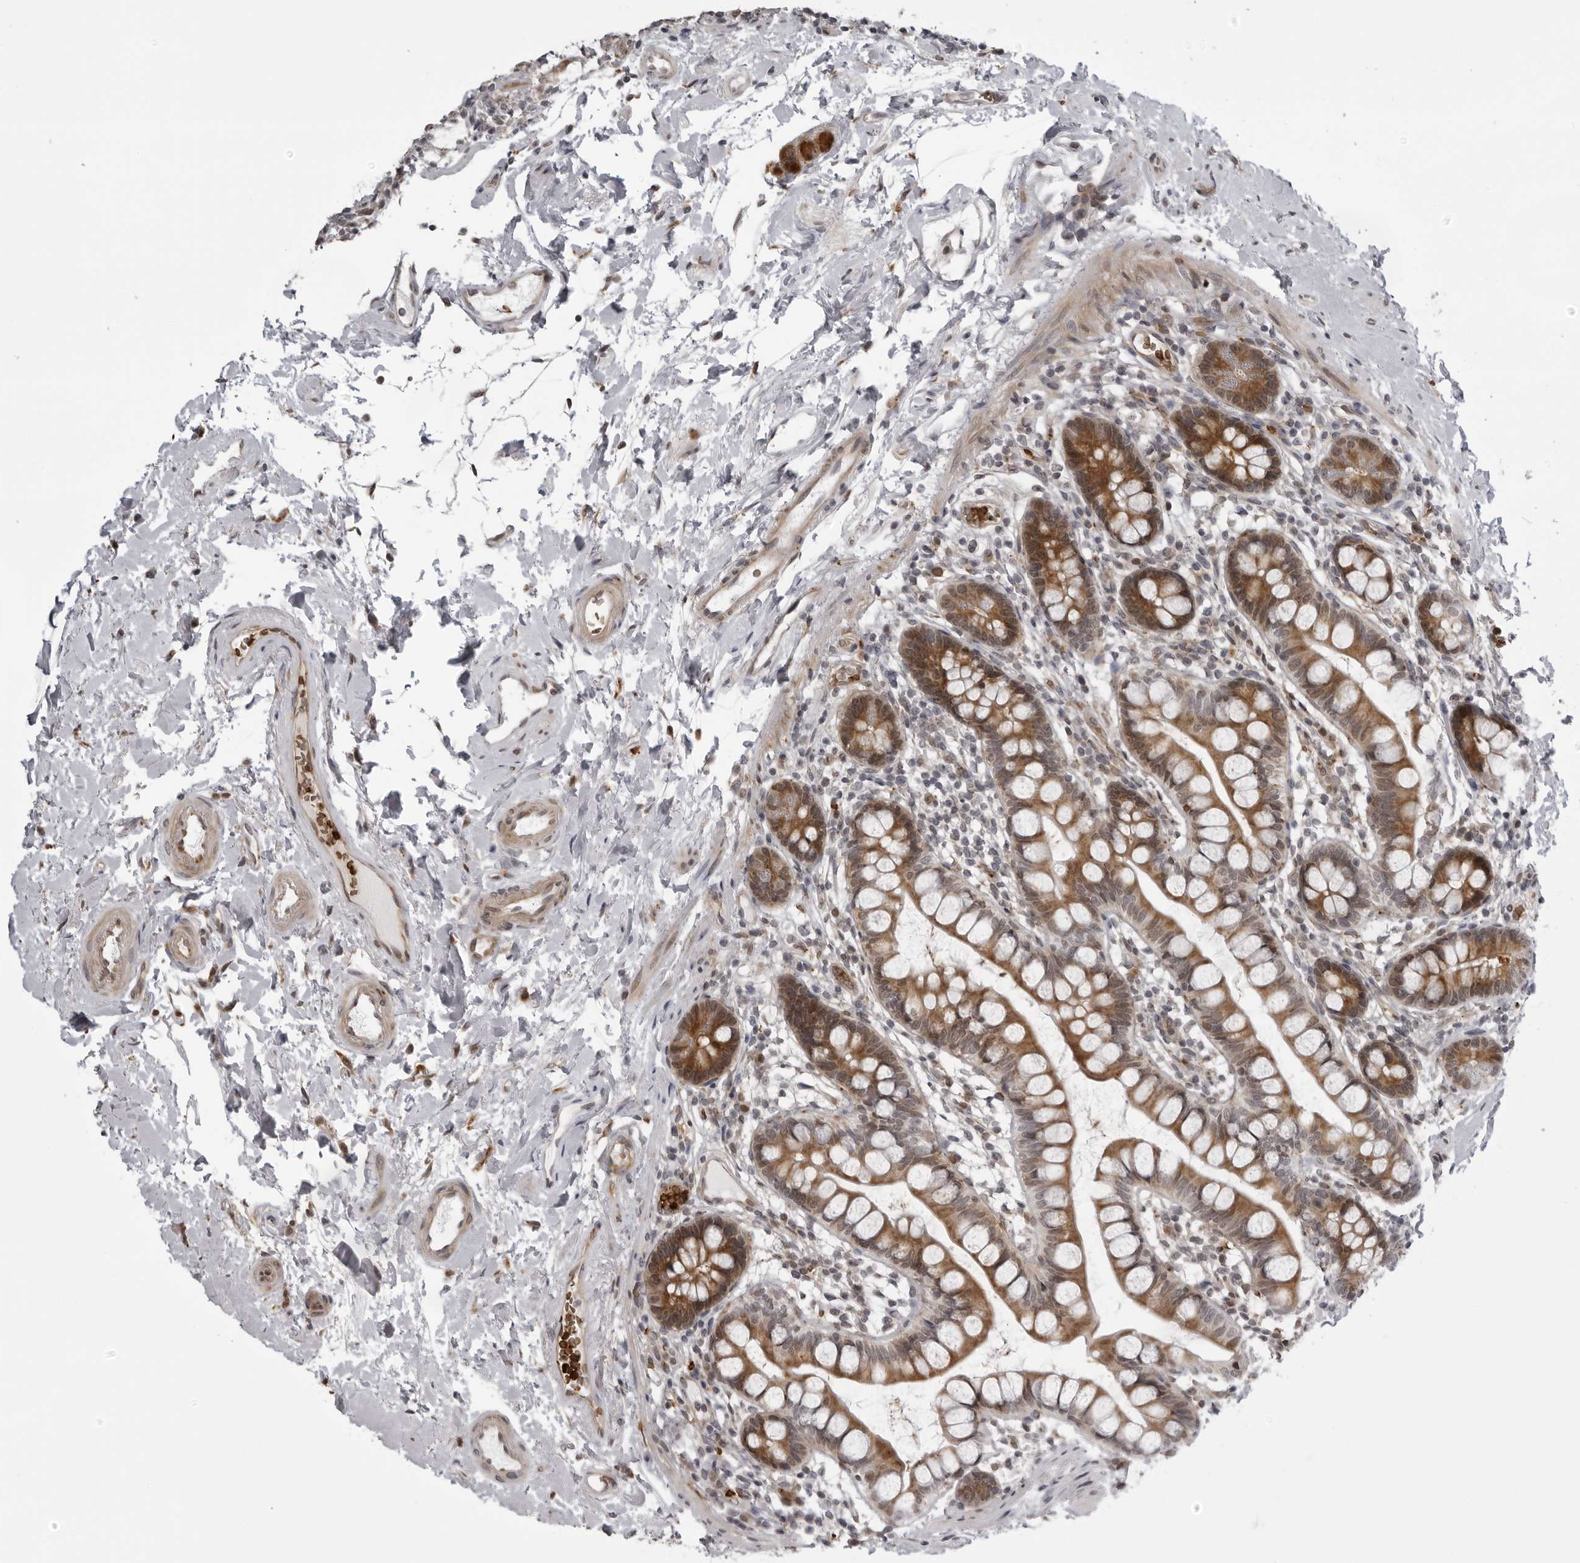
{"staining": {"intensity": "strong", "quantity": ">75%", "location": "cytoplasmic/membranous"}, "tissue": "small intestine", "cell_type": "Glandular cells", "image_type": "normal", "snomed": [{"axis": "morphology", "description": "Normal tissue, NOS"}, {"axis": "topography", "description": "Small intestine"}], "caption": "An immunohistochemistry (IHC) histopathology image of unremarkable tissue is shown. Protein staining in brown labels strong cytoplasmic/membranous positivity in small intestine within glandular cells. (brown staining indicates protein expression, while blue staining denotes nuclei).", "gene": "THOP1", "patient": {"sex": "female", "age": 84}}